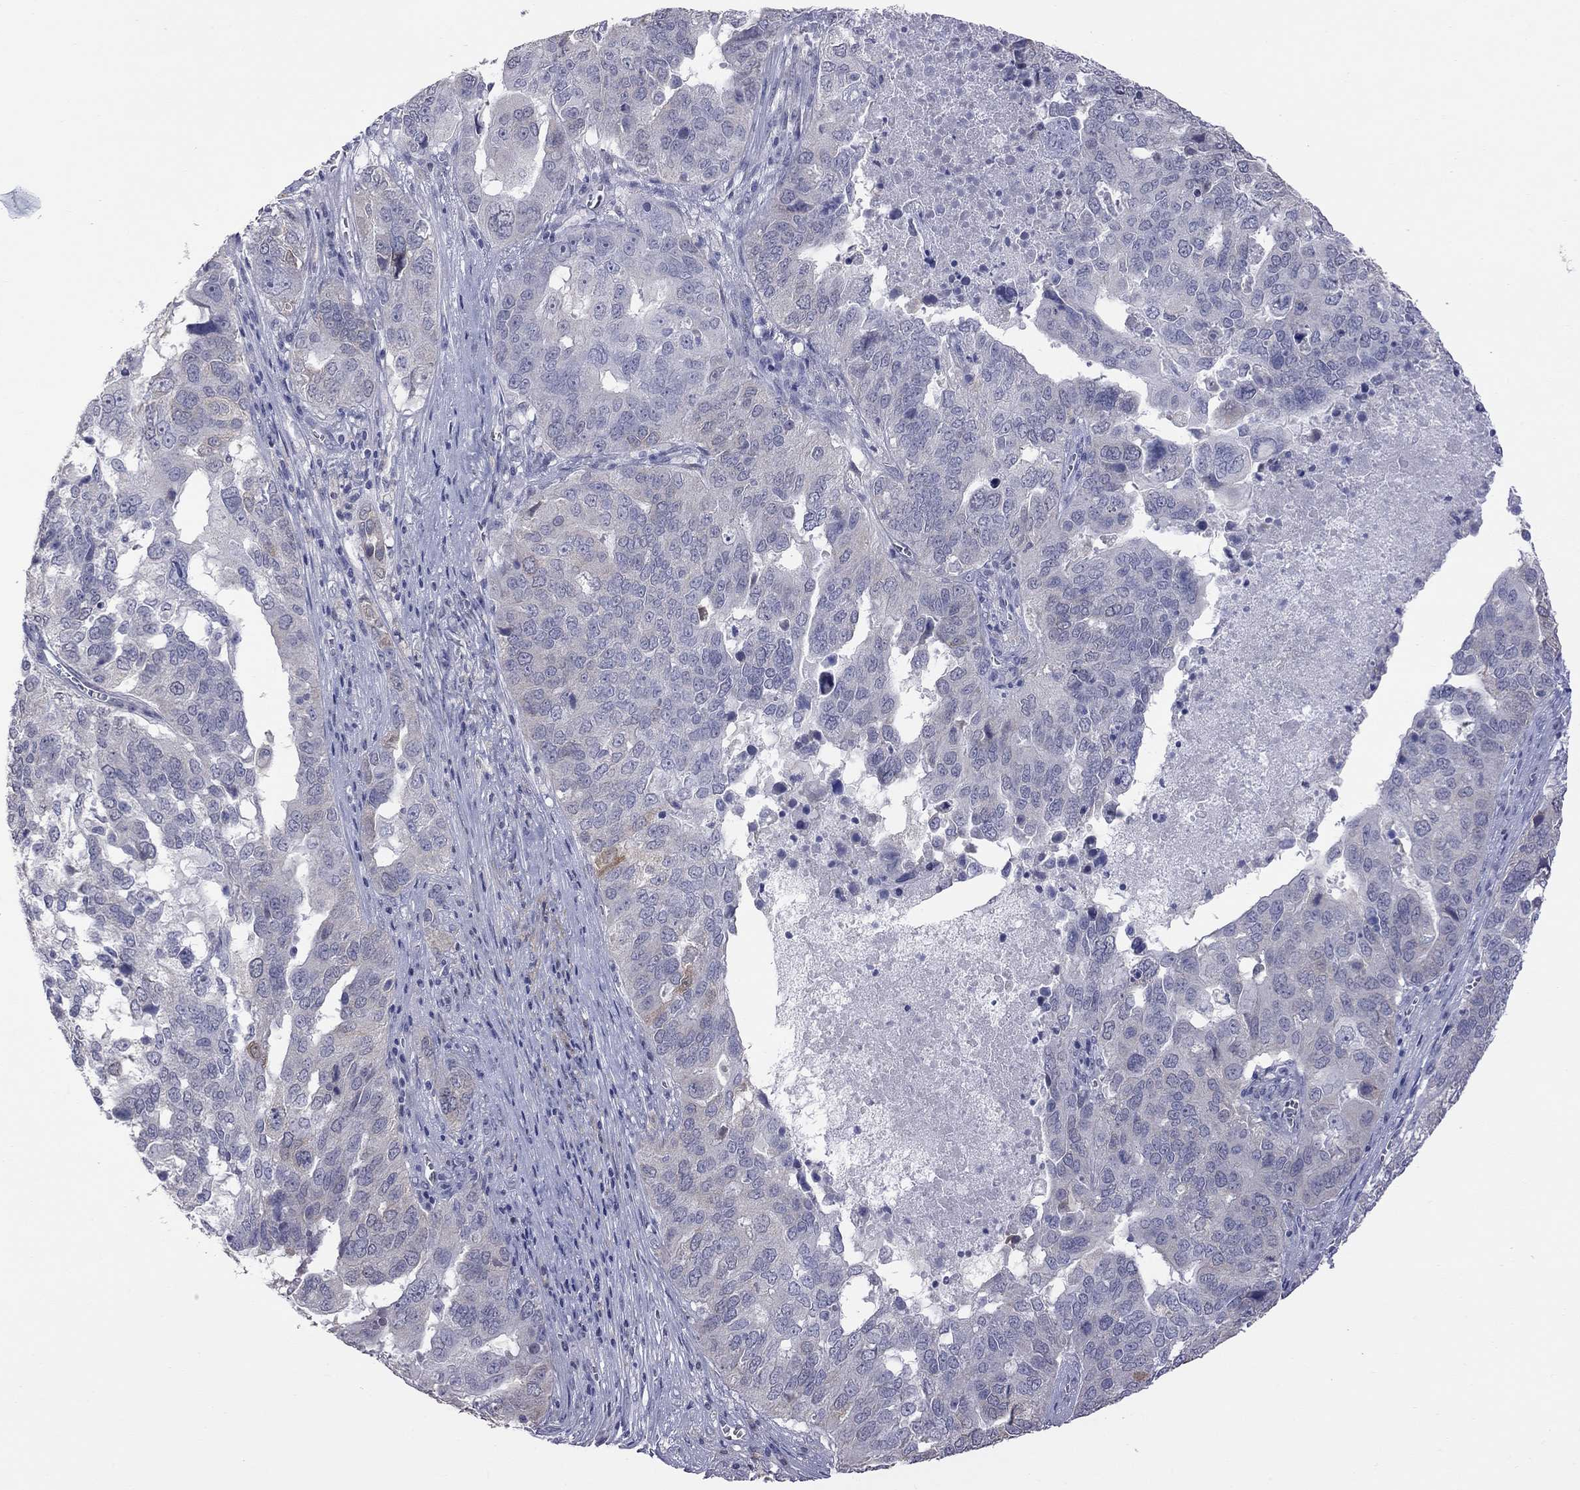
{"staining": {"intensity": "negative", "quantity": "none", "location": "none"}, "tissue": "ovarian cancer", "cell_type": "Tumor cells", "image_type": "cancer", "snomed": [{"axis": "morphology", "description": "Carcinoma, endometroid"}, {"axis": "topography", "description": "Soft tissue"}, {"axis": "topography", "description": "Ovary"}], "caption": "Human ovarian cancer (endometroid carcinoma) stained for a protein using immunohistochemistry (IHC) demonstrates no expression in tumor cells.", "gene": "HYLS1", "patient": {"sex": "female", "age": 52}}